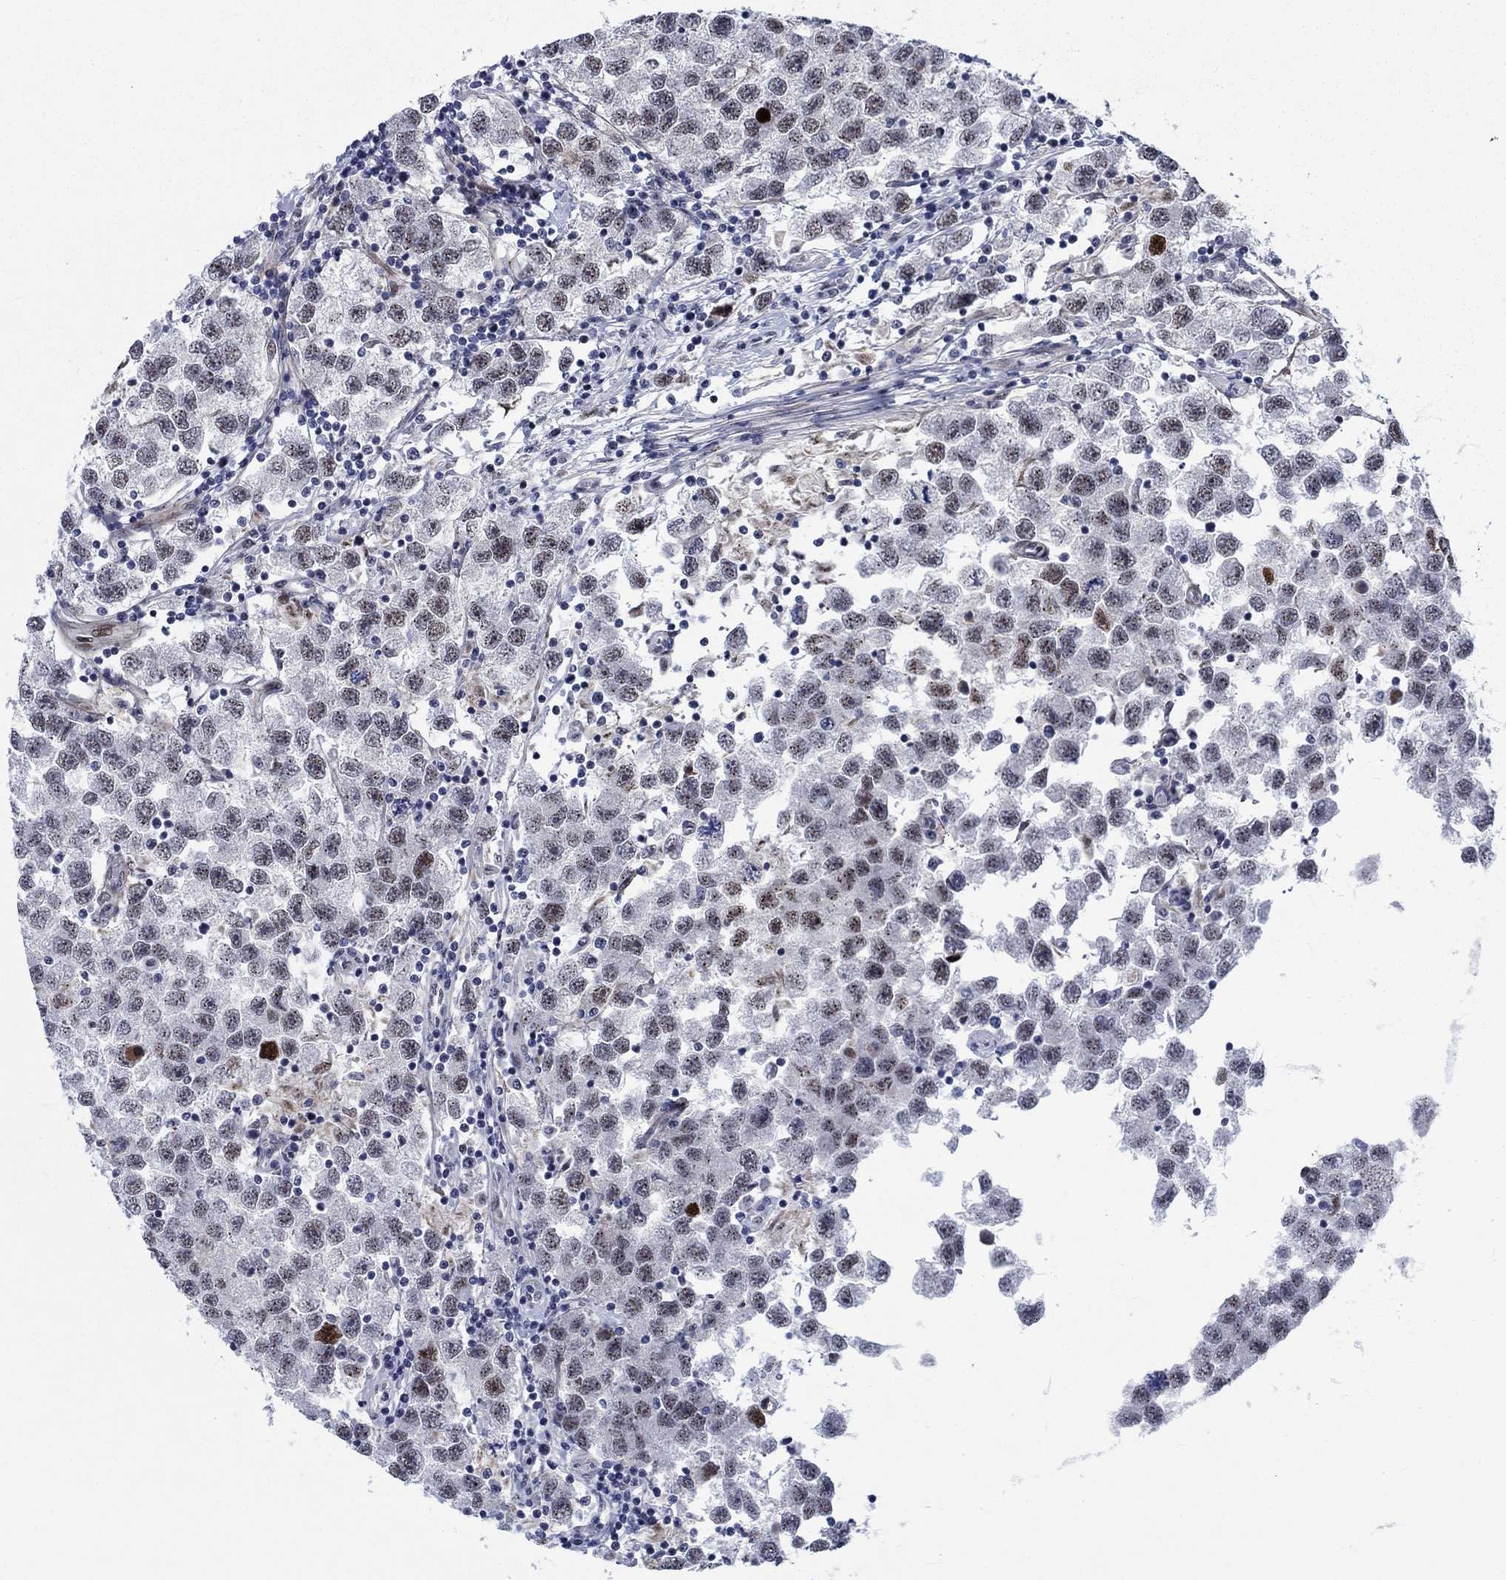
{"staining": {"intensity": "moderate", "quantity": "25%-75%", "location": "cytoplasmic/membranous,nuclear"}, "tissue": "testis cancer", "cell_type": "Tumor cells", "image_type": "cancer", "snomed": [{"axis": "morphology", "description": "Seminoma, NOS"}, {"axis": "topography", "description": "Testis"}], "caption": "Seminoma (testis) stained with IHC shows moderate cytoplasmic/membranous and nuclear expression in about 25%-75% of tumor cells.", "gene": "NEU3", "patient": {"sex": "male", "age": 26}}